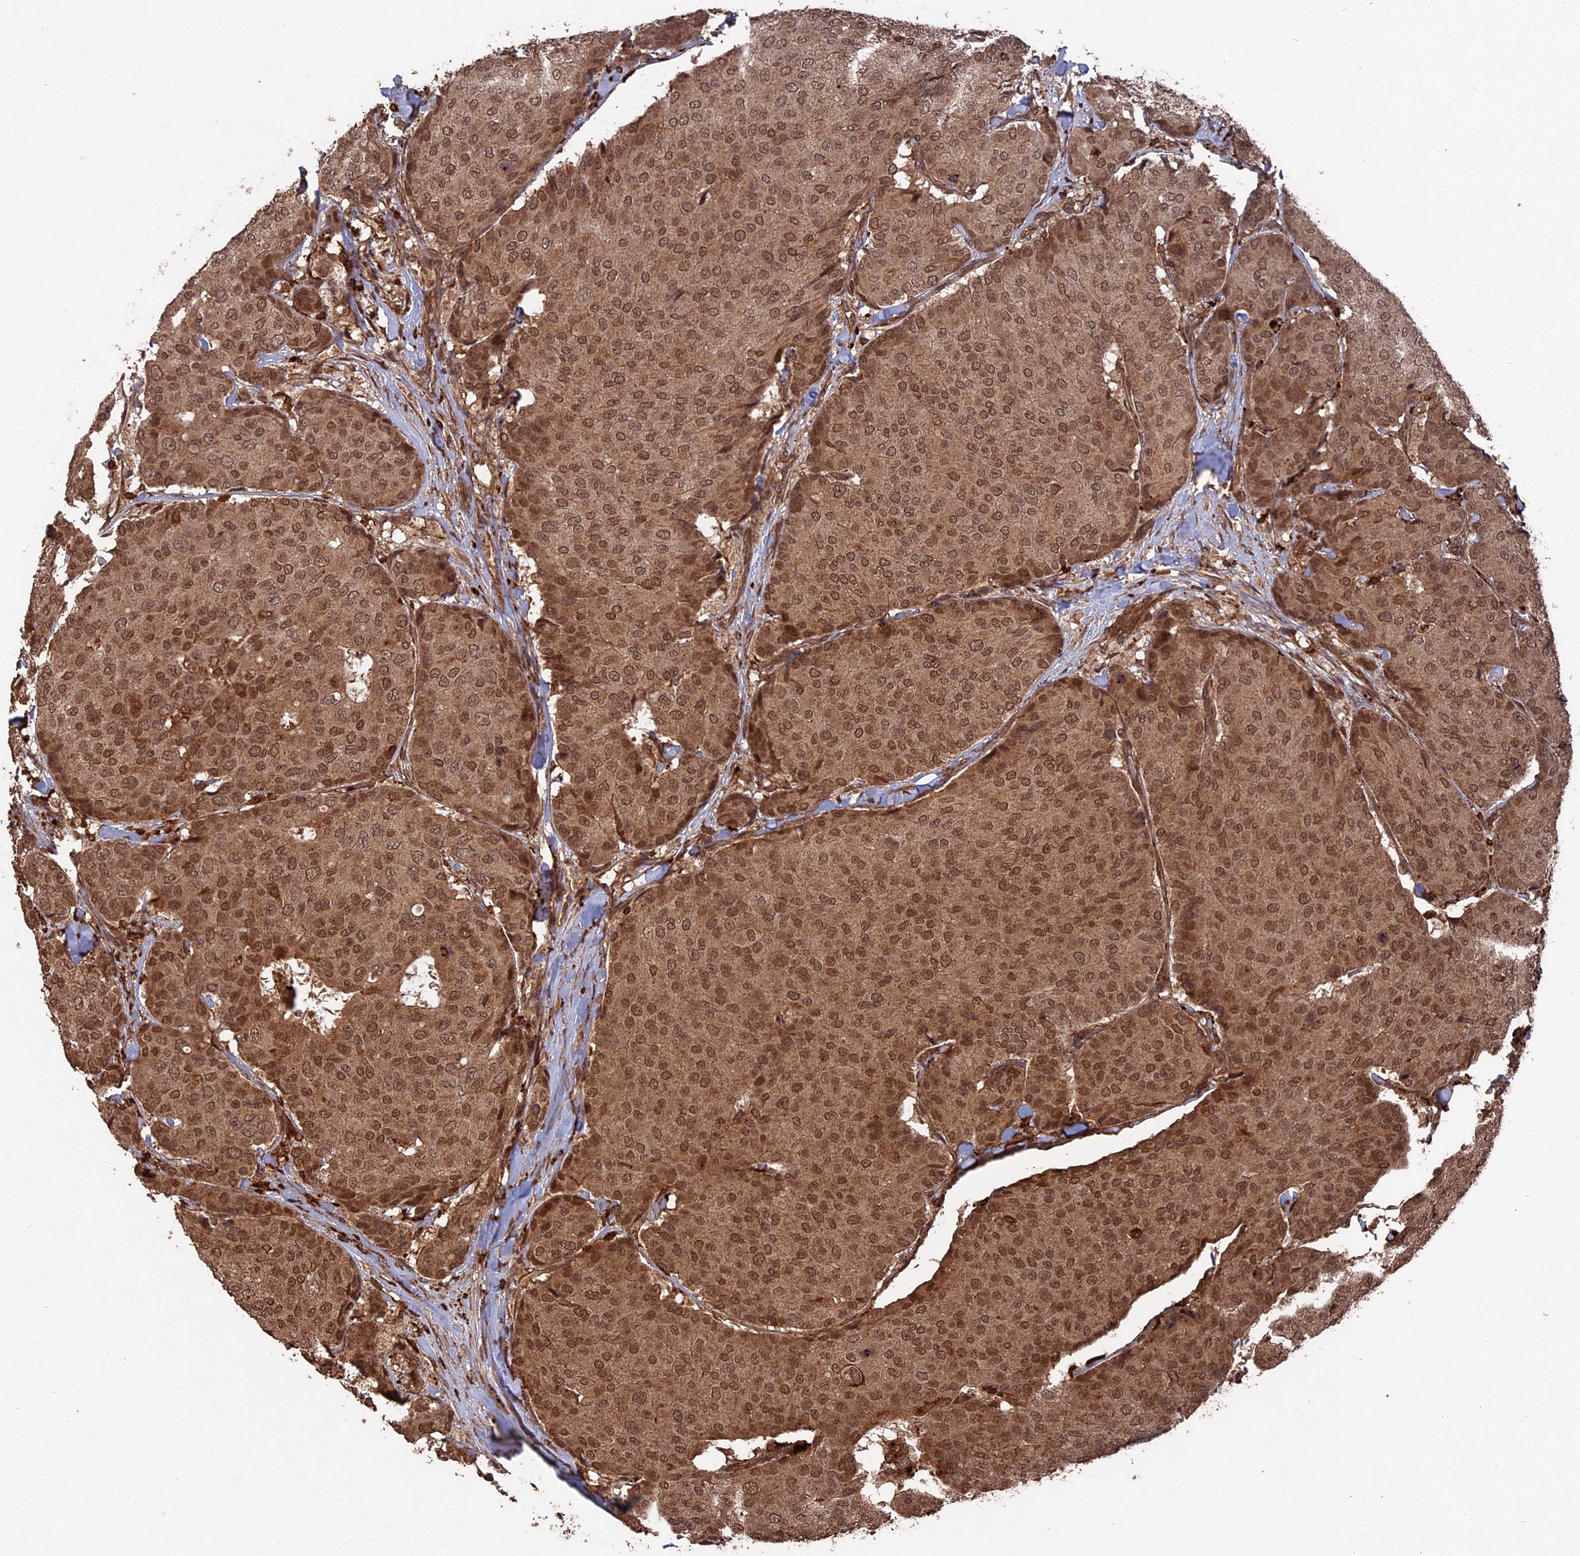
{"staining": {"intensity": "moderate", "quantity": ">75%", "location": "cytoplasmic/membranous,nuclear"}, "tissue": "breast cancer", "cell_type": "Tumor cells", "image_type": "cancer", "snomed": [{"axis": "morphology", "description": "Duct carcinoma"}, {"axis": "topography", "description": "Breast"}], "caption": "Breast invasive ductal carcinoma tissue shows moderate cytoplasmic/membranous and nuclear positivity in approximately >75% of tumor cells", "gene": "TELO2", "patient": {"sex": "female", "age": 75}}